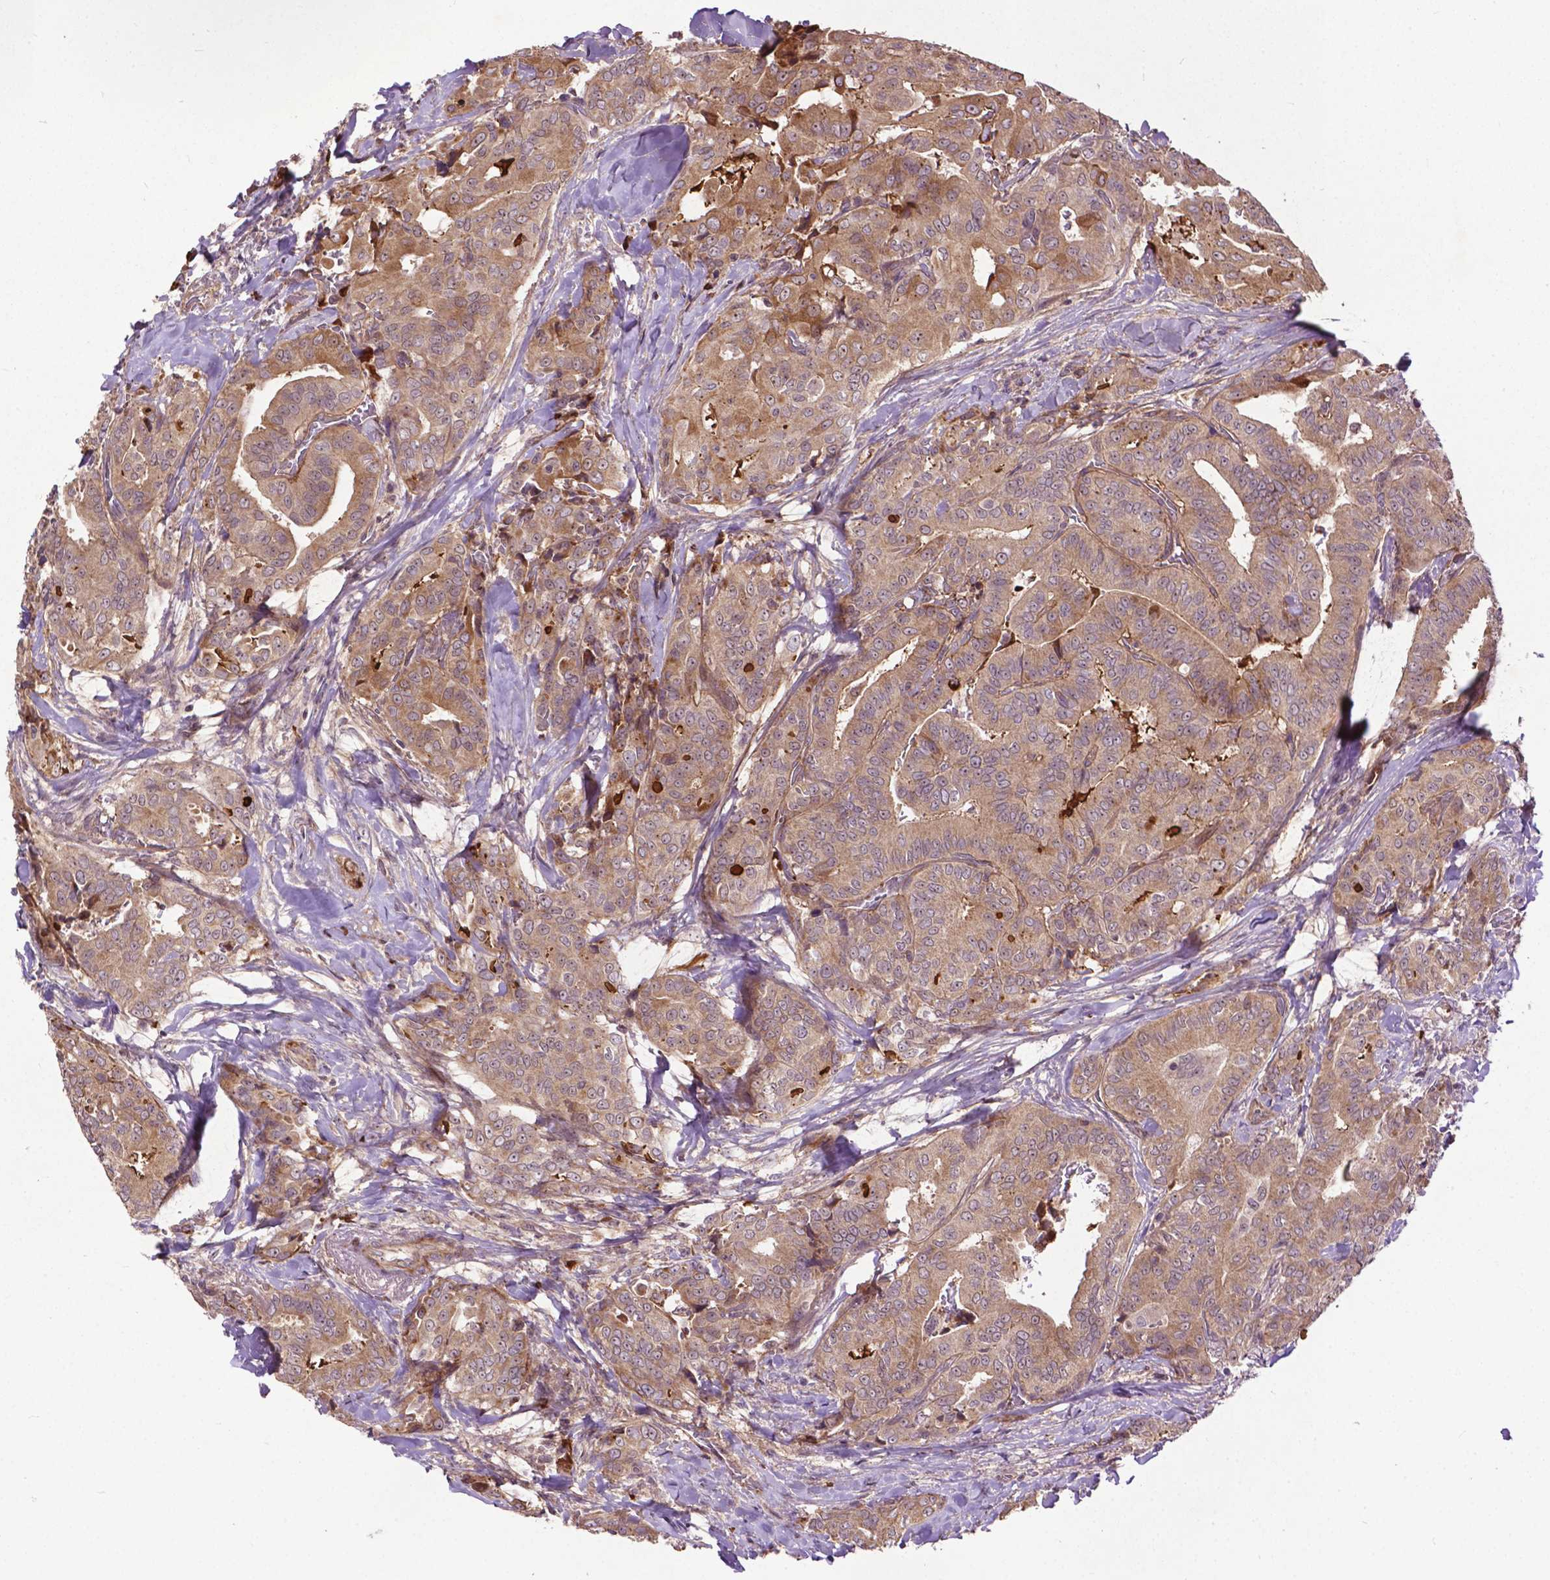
{"staining": {"intensity": "moderate", "quantity": "25%-75%", "location": "cytoplasmic/membranous"}, "tissue": "thyroid cancer", "cell_type": "Tumor cells", "image_type": "cancer", "snomed": [{"axis": "morphology", "description": "Papillary adenocarcinoma, NOS"}, {"axis": "topography", "description": "Thyroid gland"}], "caption": "The image displays staining of thyroid cancer (papillary adenocarcinoma), revealing moderate cytoplasmic/membranous protein expression (brown color) within tumor cells.", "gene": "PARP3", "patient": {"sex": "male", "age": 61}}